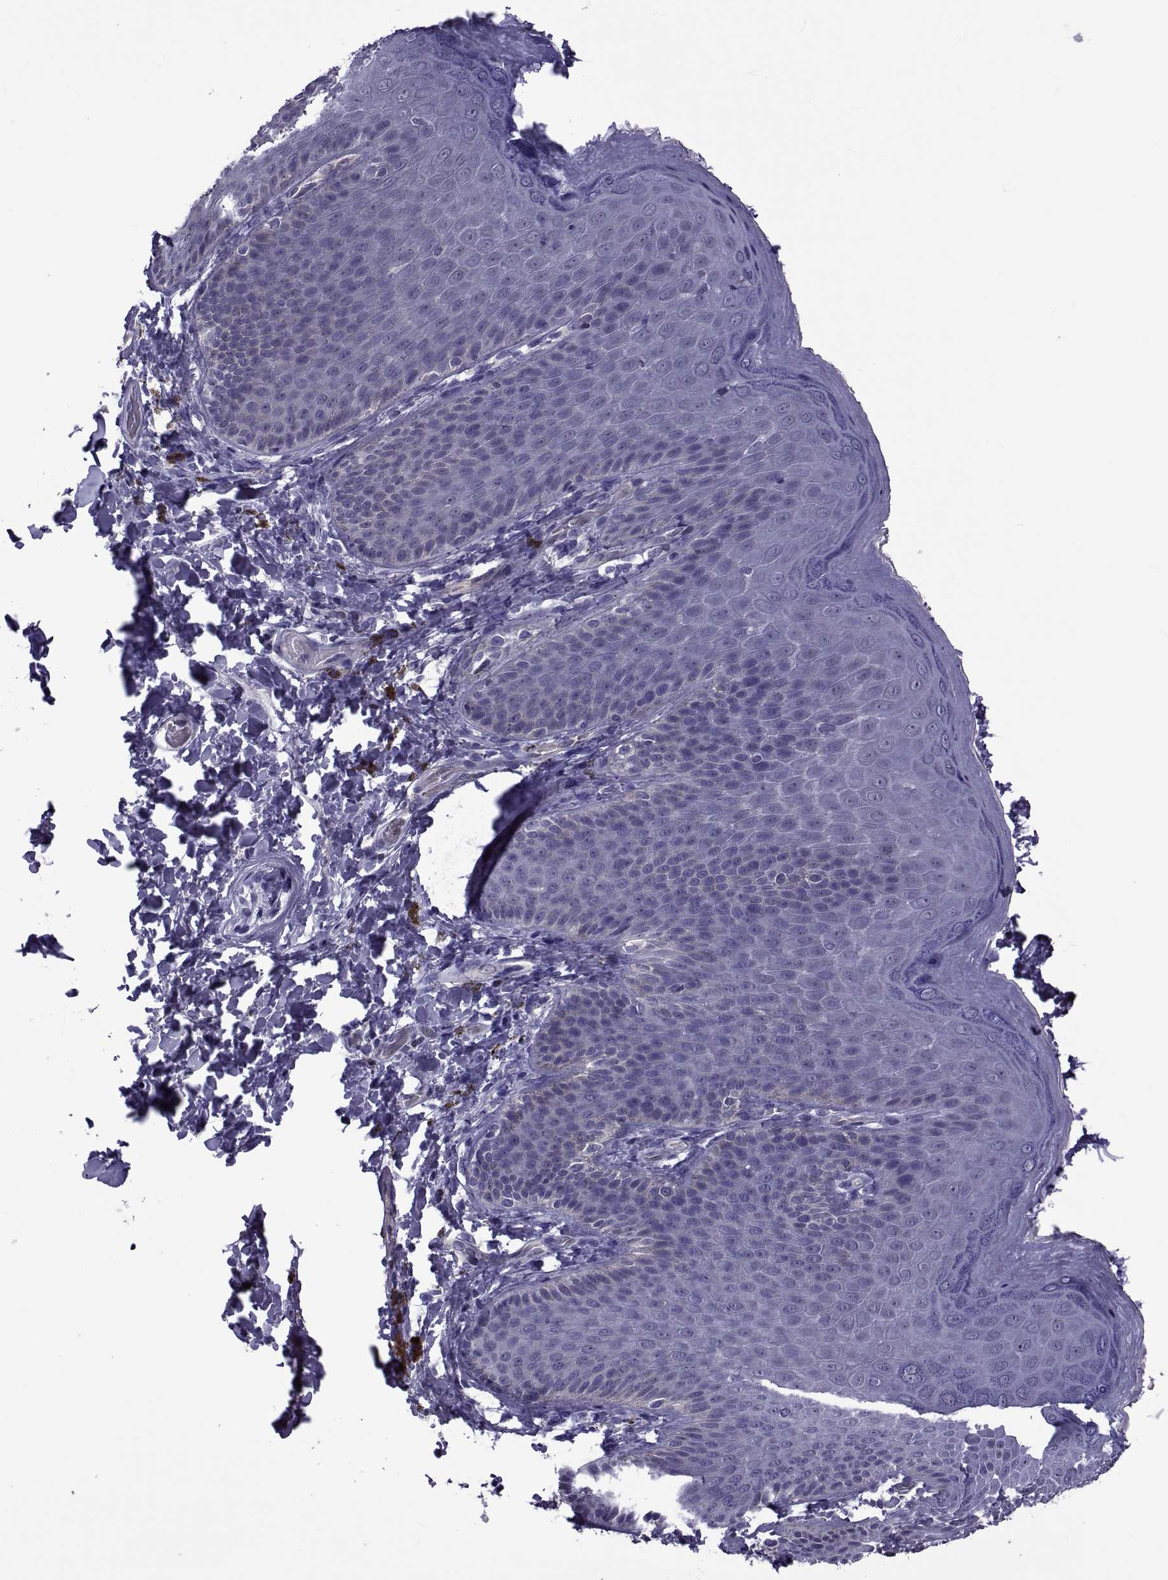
{"staining": {"intensity": "negative", "quantity": "none", "location": "none"}, "tissue": "skin", "cell_type": "Epidermal cells", "image_type": "normal", "snomed": [{"axis": "morphology", "description": "Normal tissue, NOS"}, {"axis": "topography", "description": "Anal"}], "caption": "This micrograph is of benign skin stained with immunohistochemistry (IHC) to label a protein in brown with the nuclei are counter-stained blue. There is no expression in epidermal cells. (DAB (3,3'-diaminobenzidine) IHC visualized using brightfield microscopy, high magnification).", "gene": "LCN9", "patient": {"sex": "male", "age": 53}}